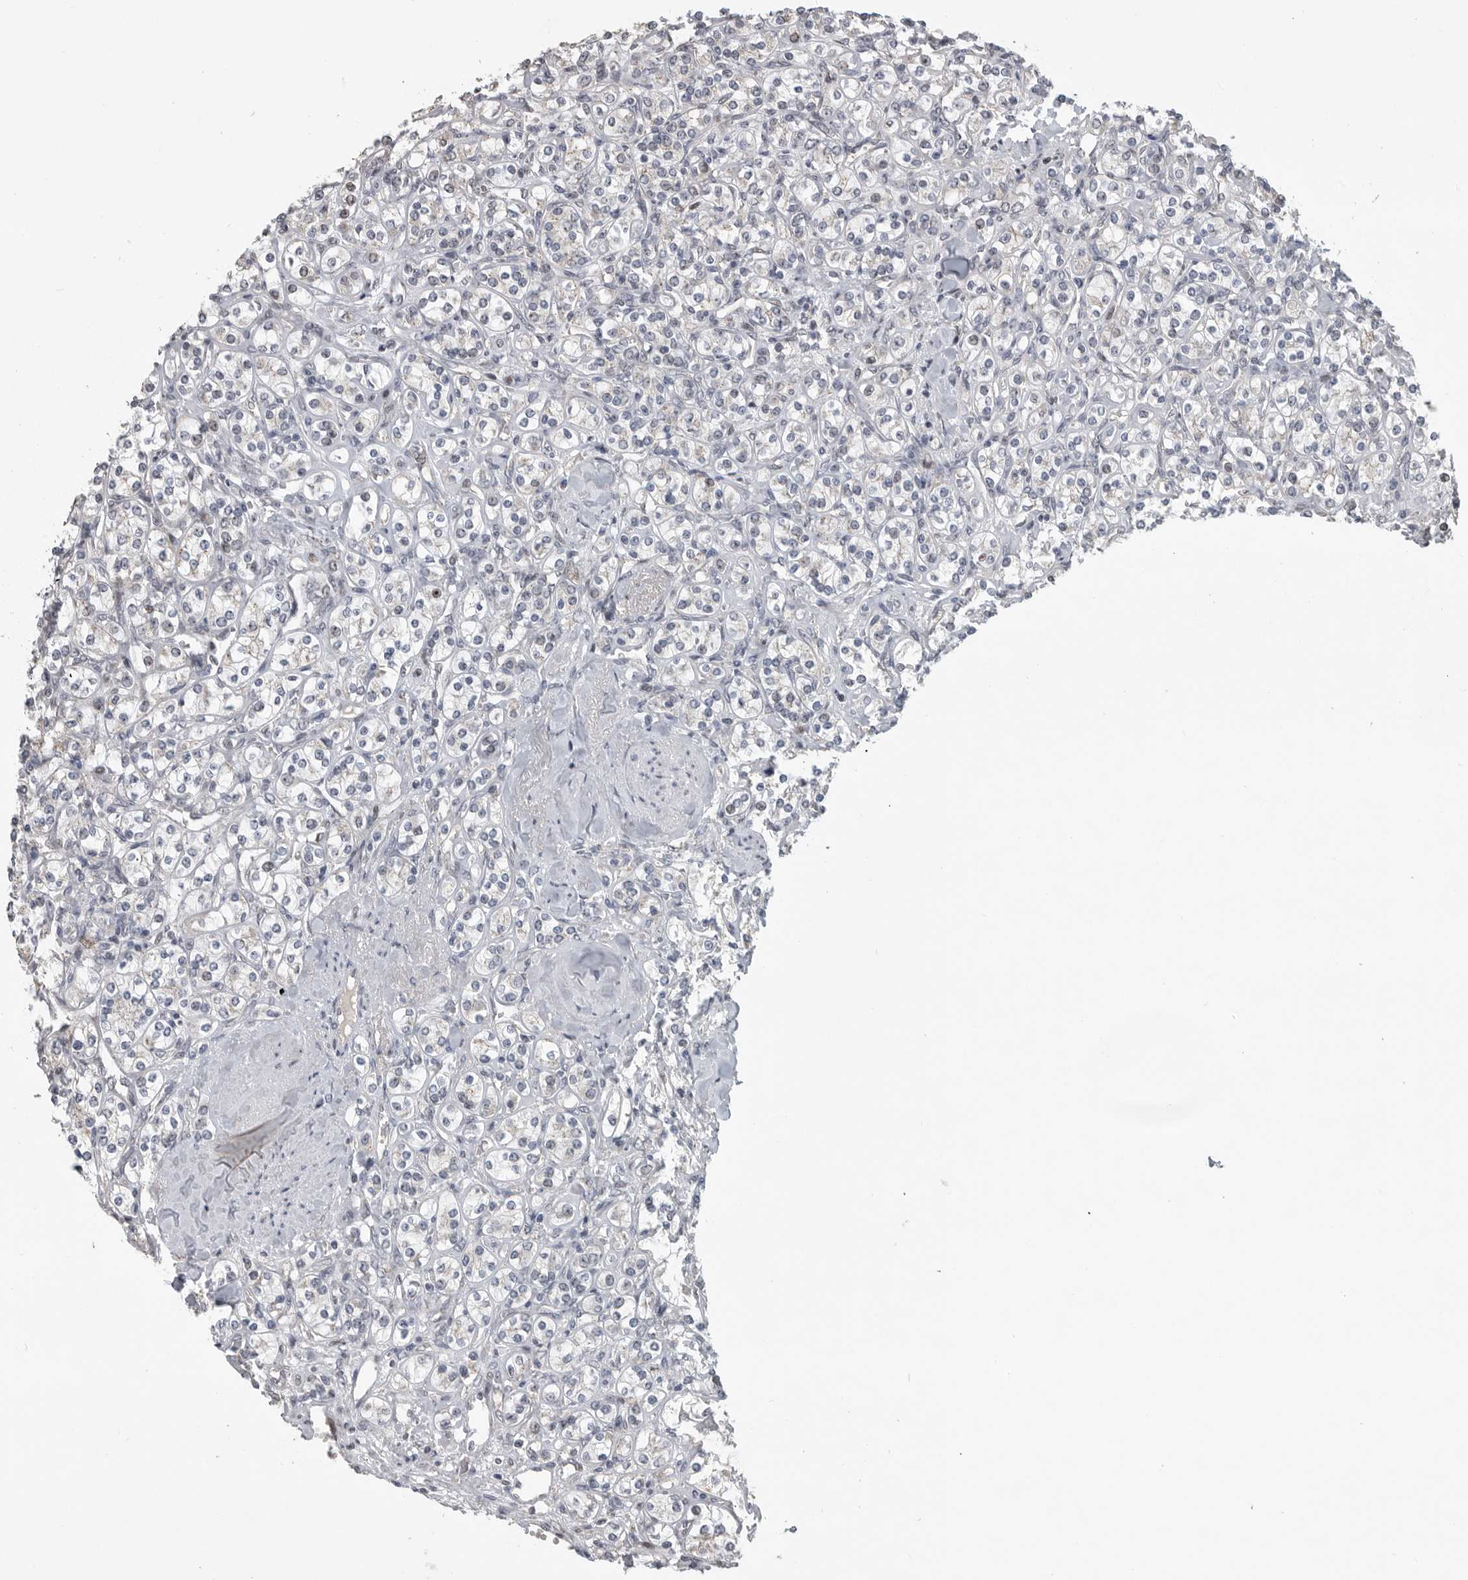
{"staining": {"intensity": "negative", "quantity": "none", "location": "none"}, "tissue": "renal cancer", "cell_type": "Tumor cells", "image_type": "cancer", "snomed": [{"axis": "morphology", "description": "Adenocarcinoma, NOS"}, {"axis": "topography", "description": "Kidney"}], "caption": "Human renal adenocarcinoma stained for a protein using immunohistochemistry (IHC) demonstrates no staining in tumor cells.", "gene": "PCMTD1", "patient": {"sex": "male", "age": 77}}